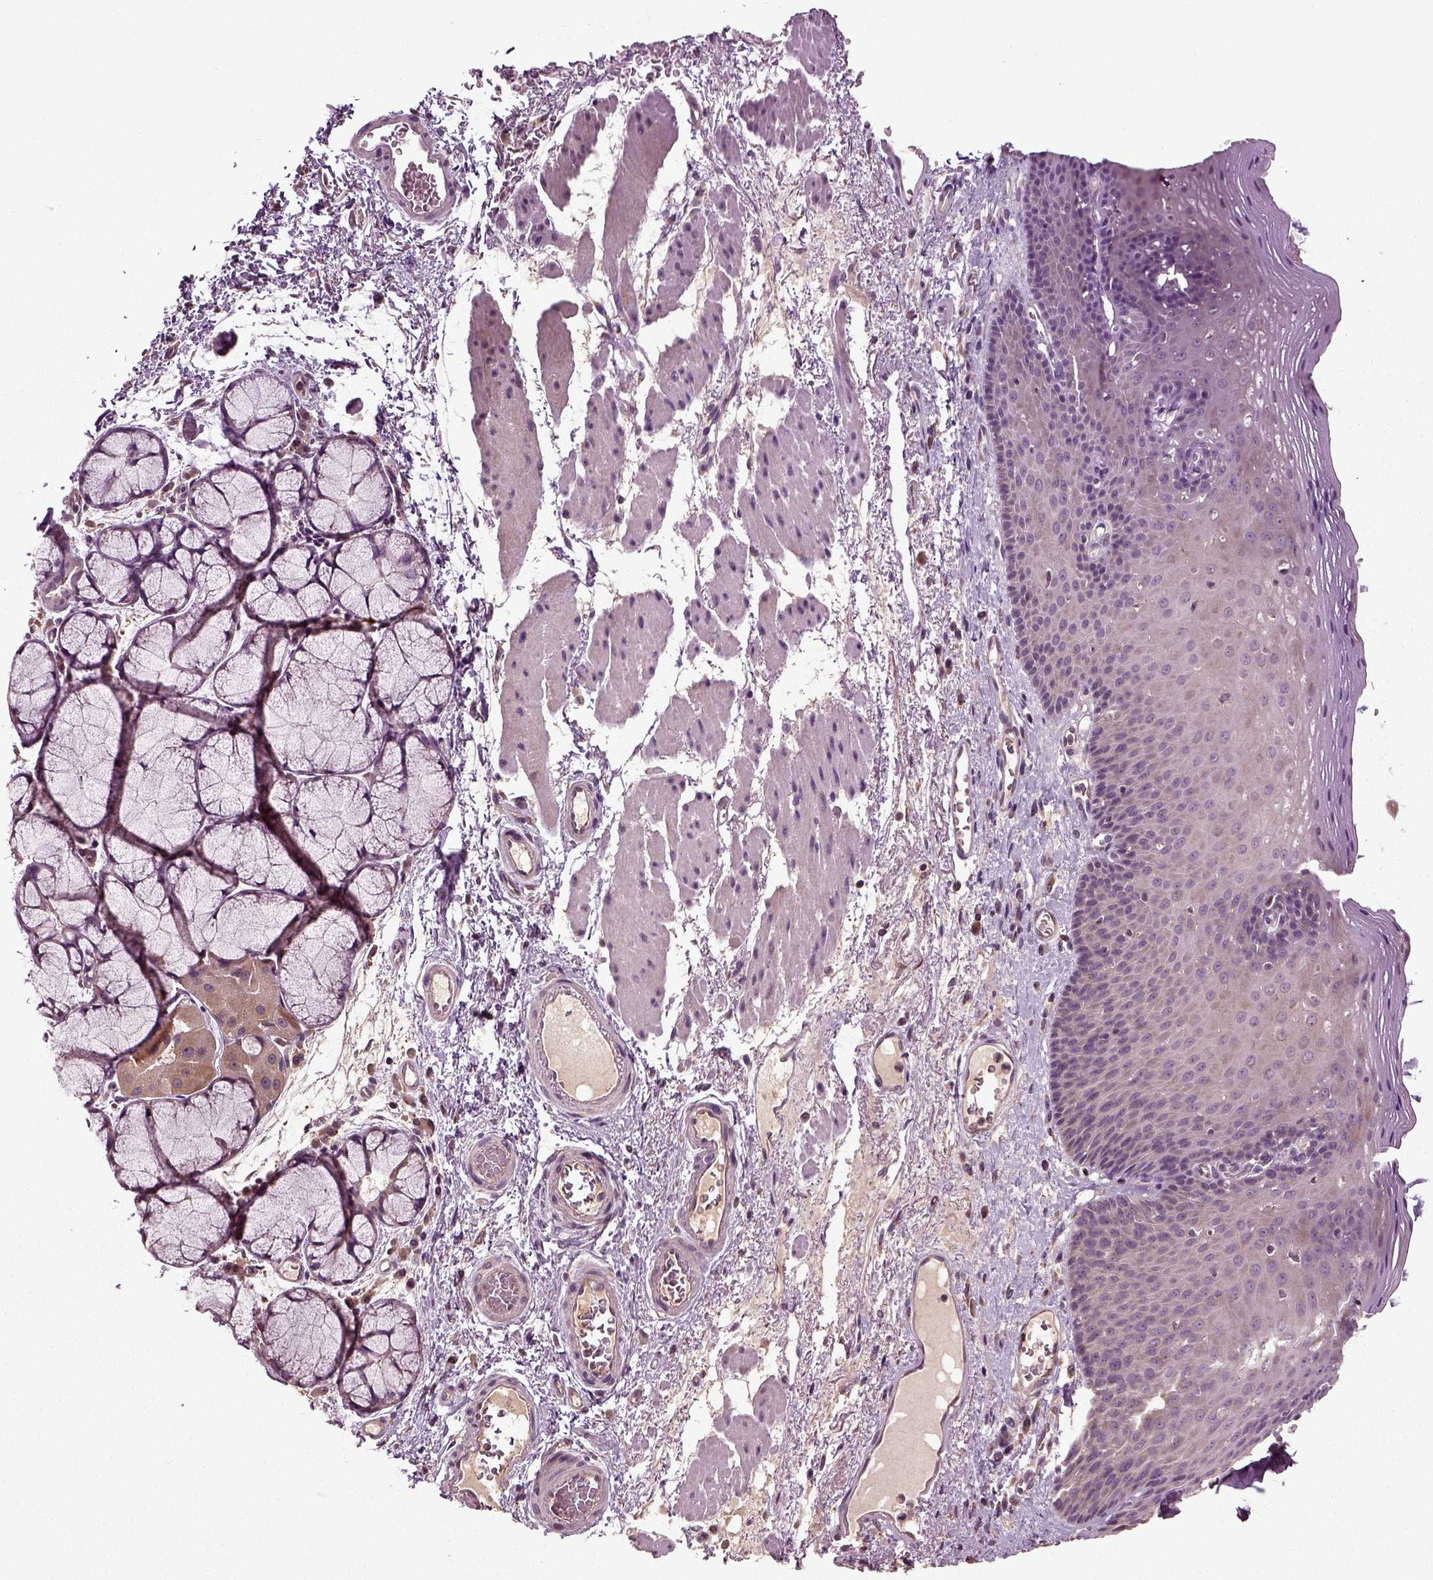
{"staining": {"intensity": "negative", "quantity": "none", "location": "none"}, "tissue": "esophagus", "cell_type": "Squamous epithelial cells", "image_type": "normal", "snomed": [{"axis": "morphology", "description": "Normal tissue, NOS"}, {"axis": "topography", "description": "Esophagus"}], "caption": "There is no significant positivity in squamous epithelial cells of esophagus. (Brightfield microscopy of DAB immunohistochemistry at high magnification).", "gene": "ERV3", "patient": {"sex": "male", "age": 76}}